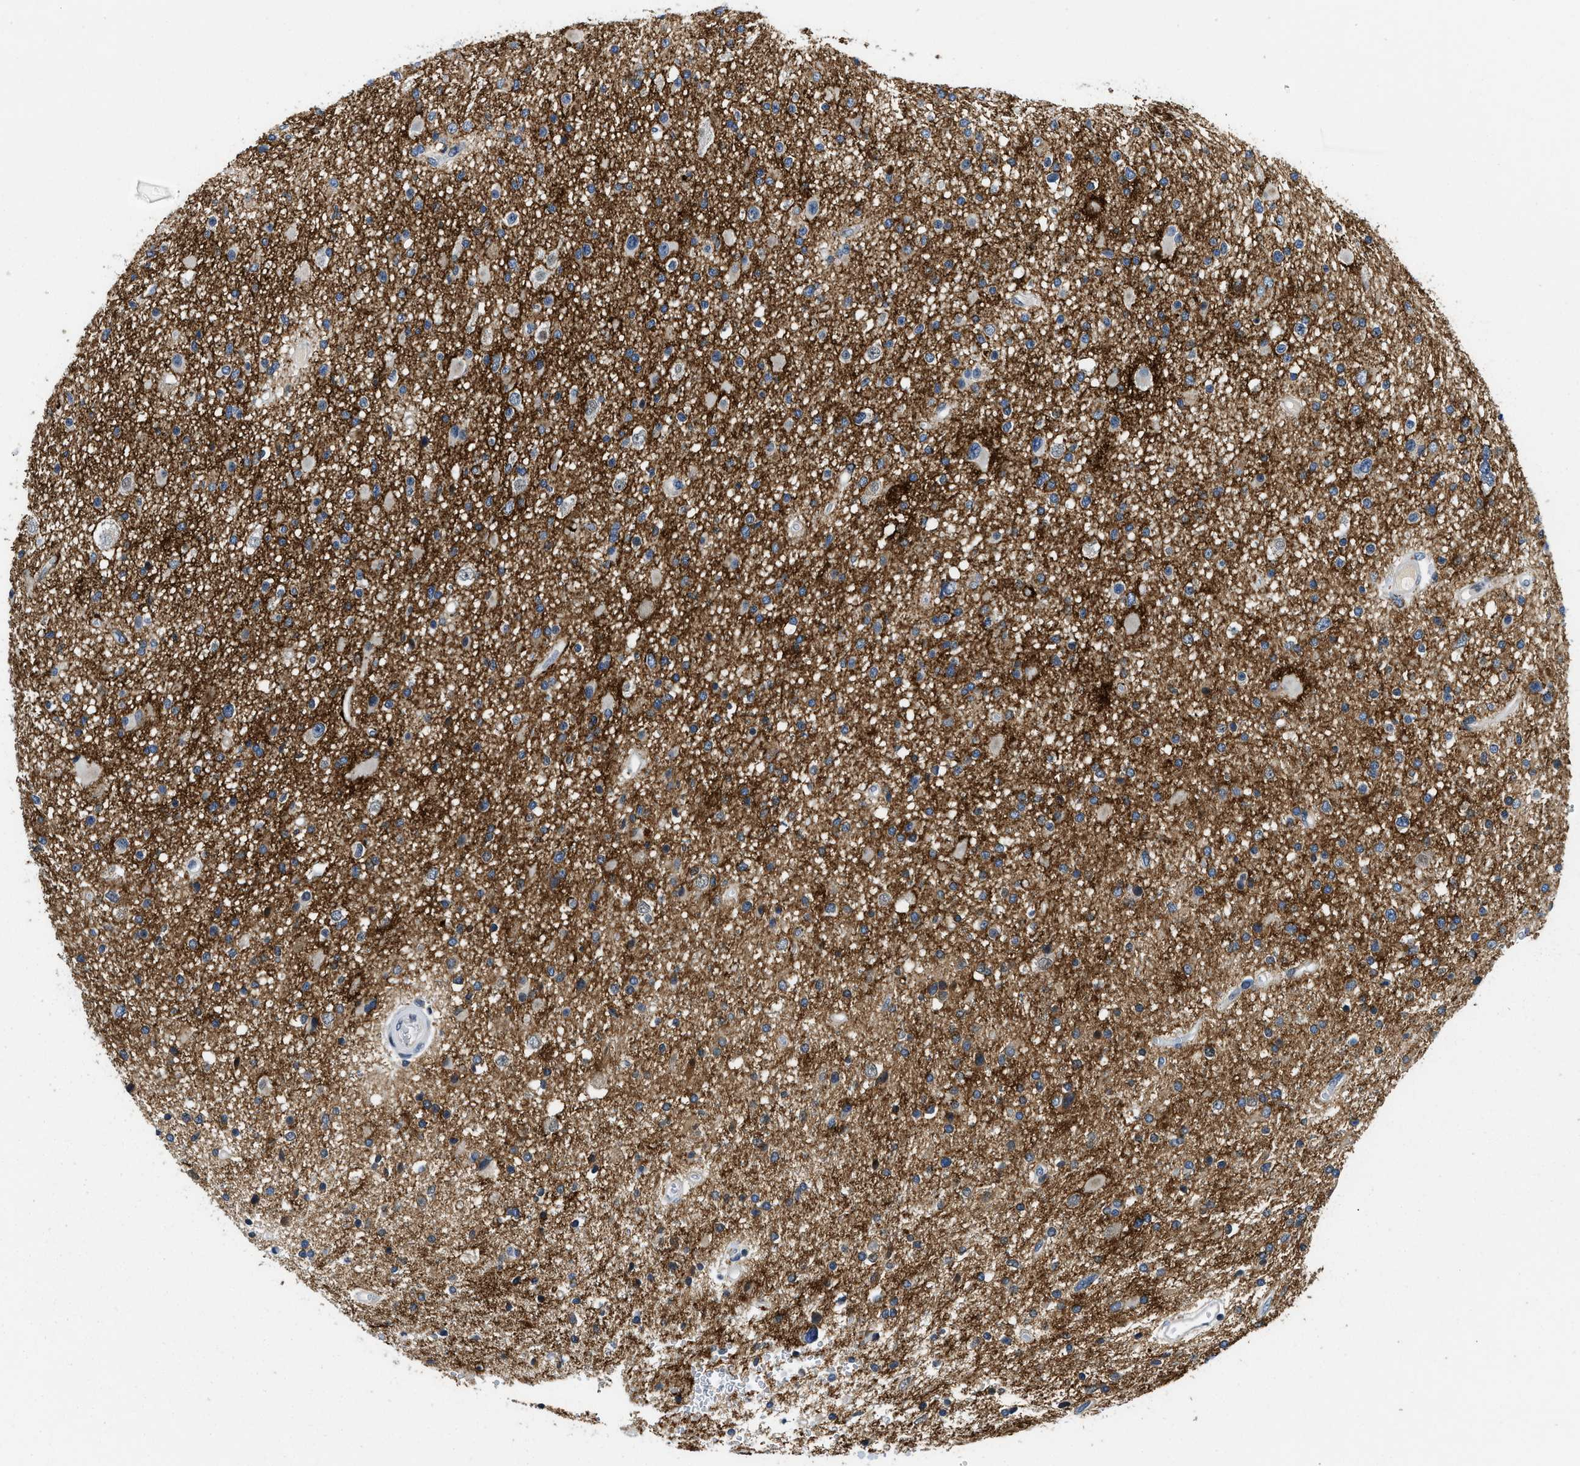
{"staining": {"intensity": "weak", "quantity": "25%-75%", "location": "cytoplasmic/membranous"}, "tissue": "glioma", "cell_type": "Tumor cells", "image_type": "cancer", "snomed": [{"axis": "morphology", "description": "Glioma, malignant, High grade"}, {"axis": "topography", "description": "Brain"}], "caption": "Protein staining of glioma tissue reveals weak cytoplasmic/membranous expression in about 25%-75% of tumor cells. The protein is stained brown, and the nuclei are stained in blue (DAB IHC with brightfield microscopy, high magnification).", "gene": "IKBKE", "patient": {"sex": "male", "age": 33}}